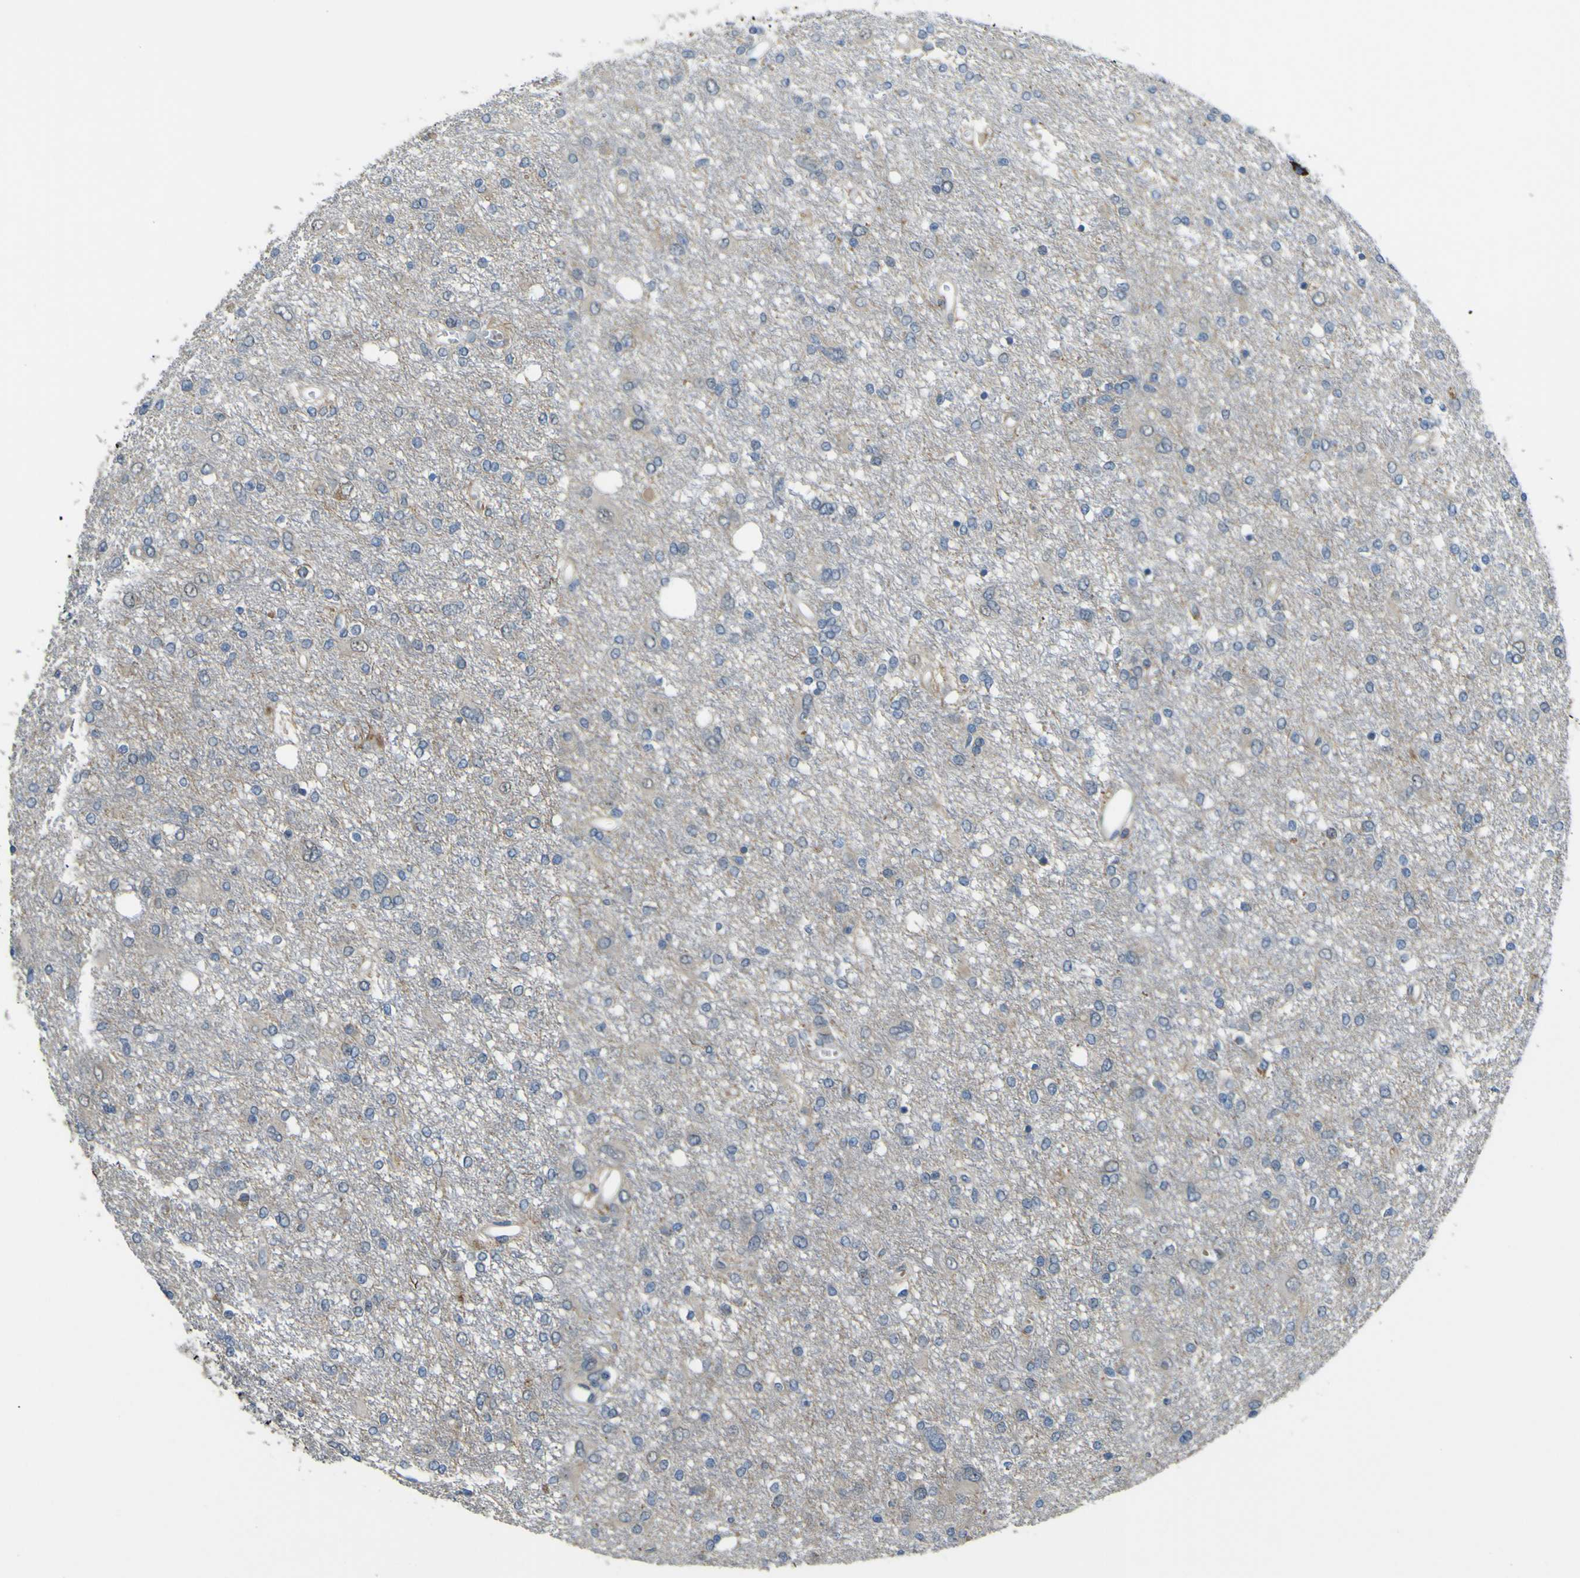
{"staining": {"intensity": "negative", "quantity": "none", "location": "none"}, "tissue": "glioma", "cell_type": "Tumor cells", "image_type": "cancer", "snomed": [{"axis": "morphology", "description": "Glioma, malignant, High grade"}, {"axis": "topography", "description": "Brain"}], "caption": "This is a image of IHC staining of malignant high-grade glioma, which shows no positivity in tumor cells.", "gene": "LBHD1", "patient": {"sex": "female", "age": 59}}